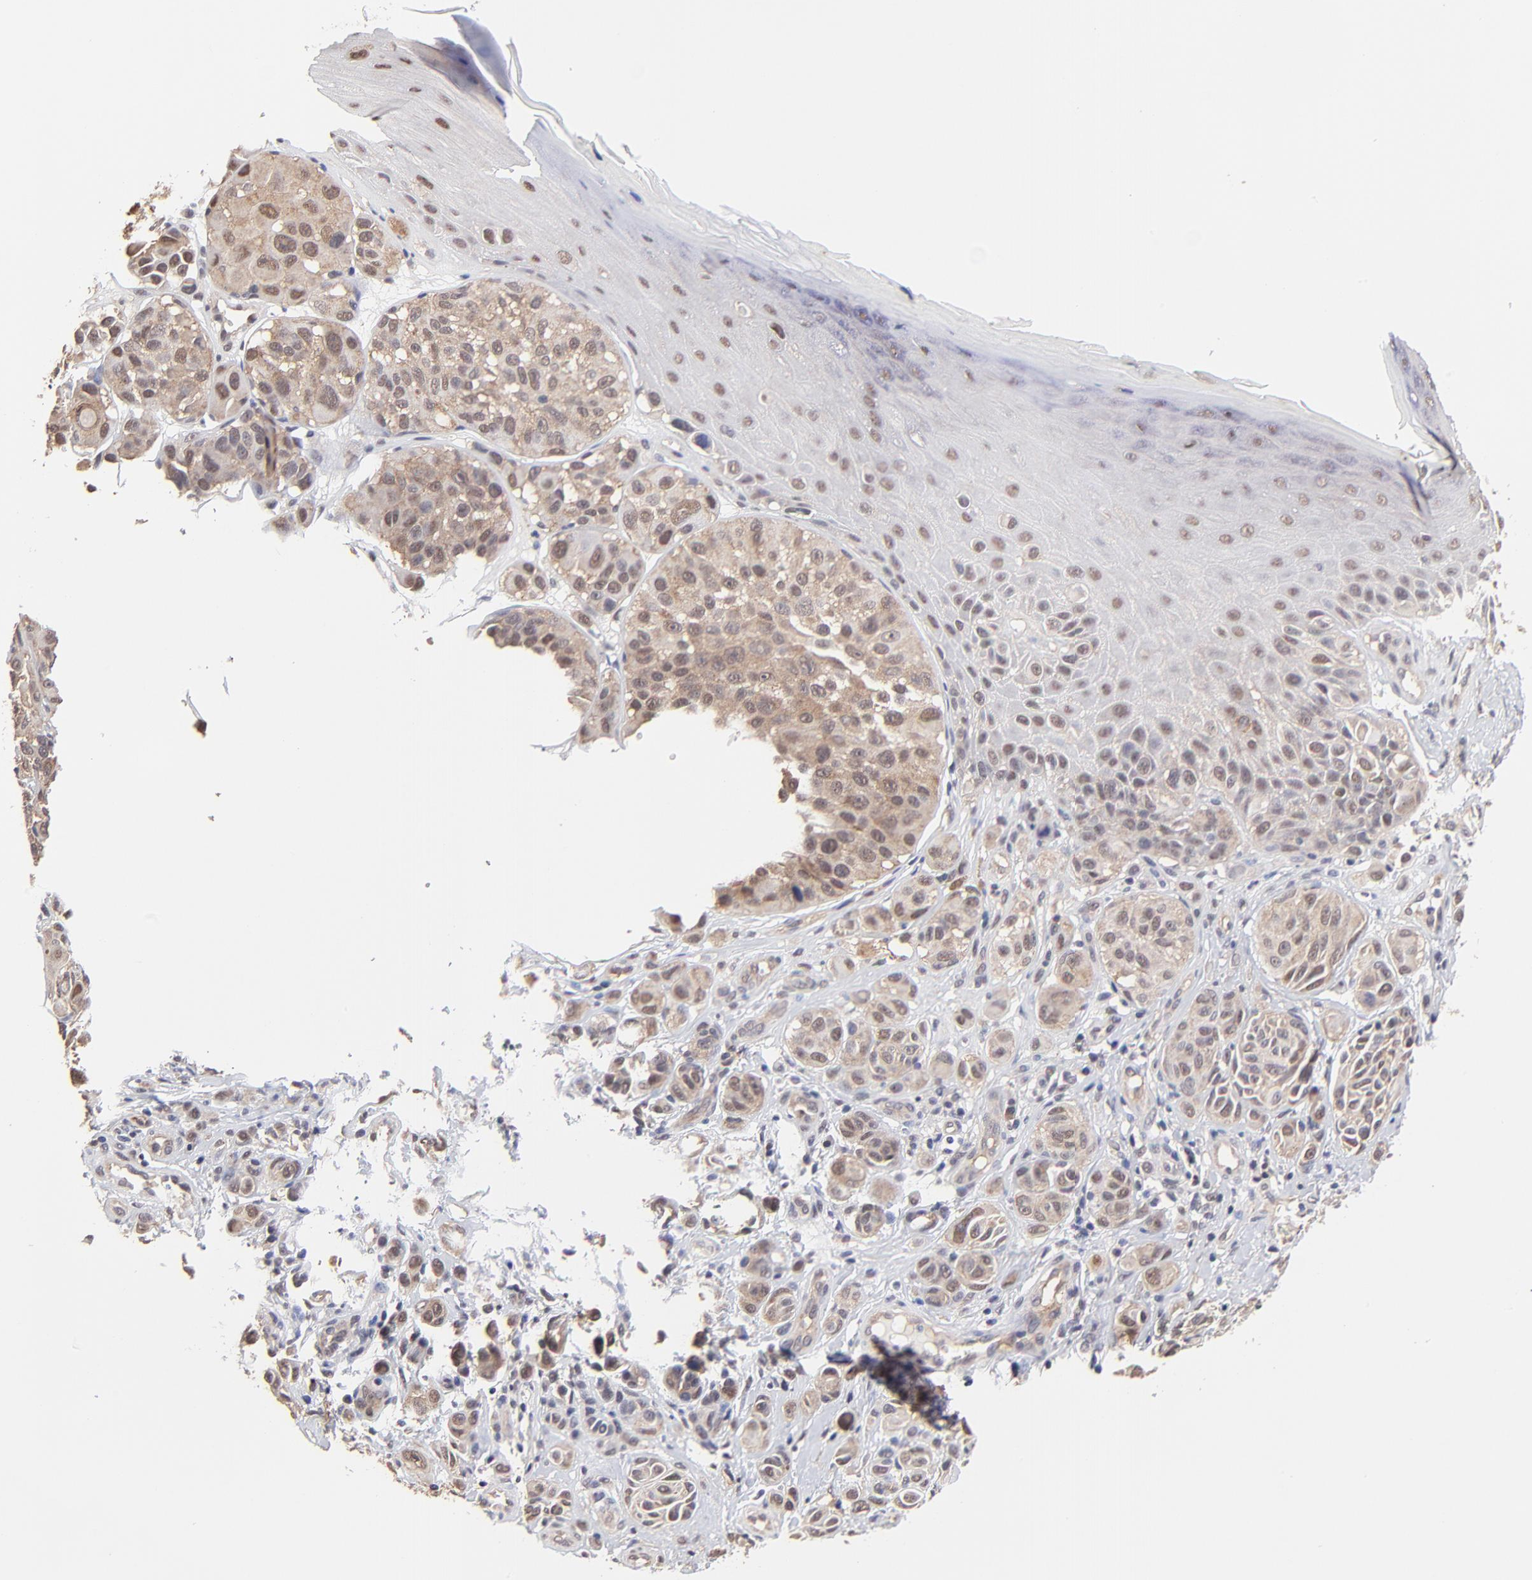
{"staining": {"intensity": "weak", "quantity": "<25%", "location": "cytoplasmic/membranous,nuclear"}, "tissue": "melanoma", "cell_type": "Tumor cells", "image_type": "cancer", "snomed": [{"axis": "morphology", "description": "Malignant melanoma, NOS"}, {"axis": "topography", "description": "Skin"}], "caption": "Protein analysis of malignant melanoma exhibits no significant staining in tumor cells.", "gene": "PSMC4", "patient": {"sex": "male", "age": 57}}